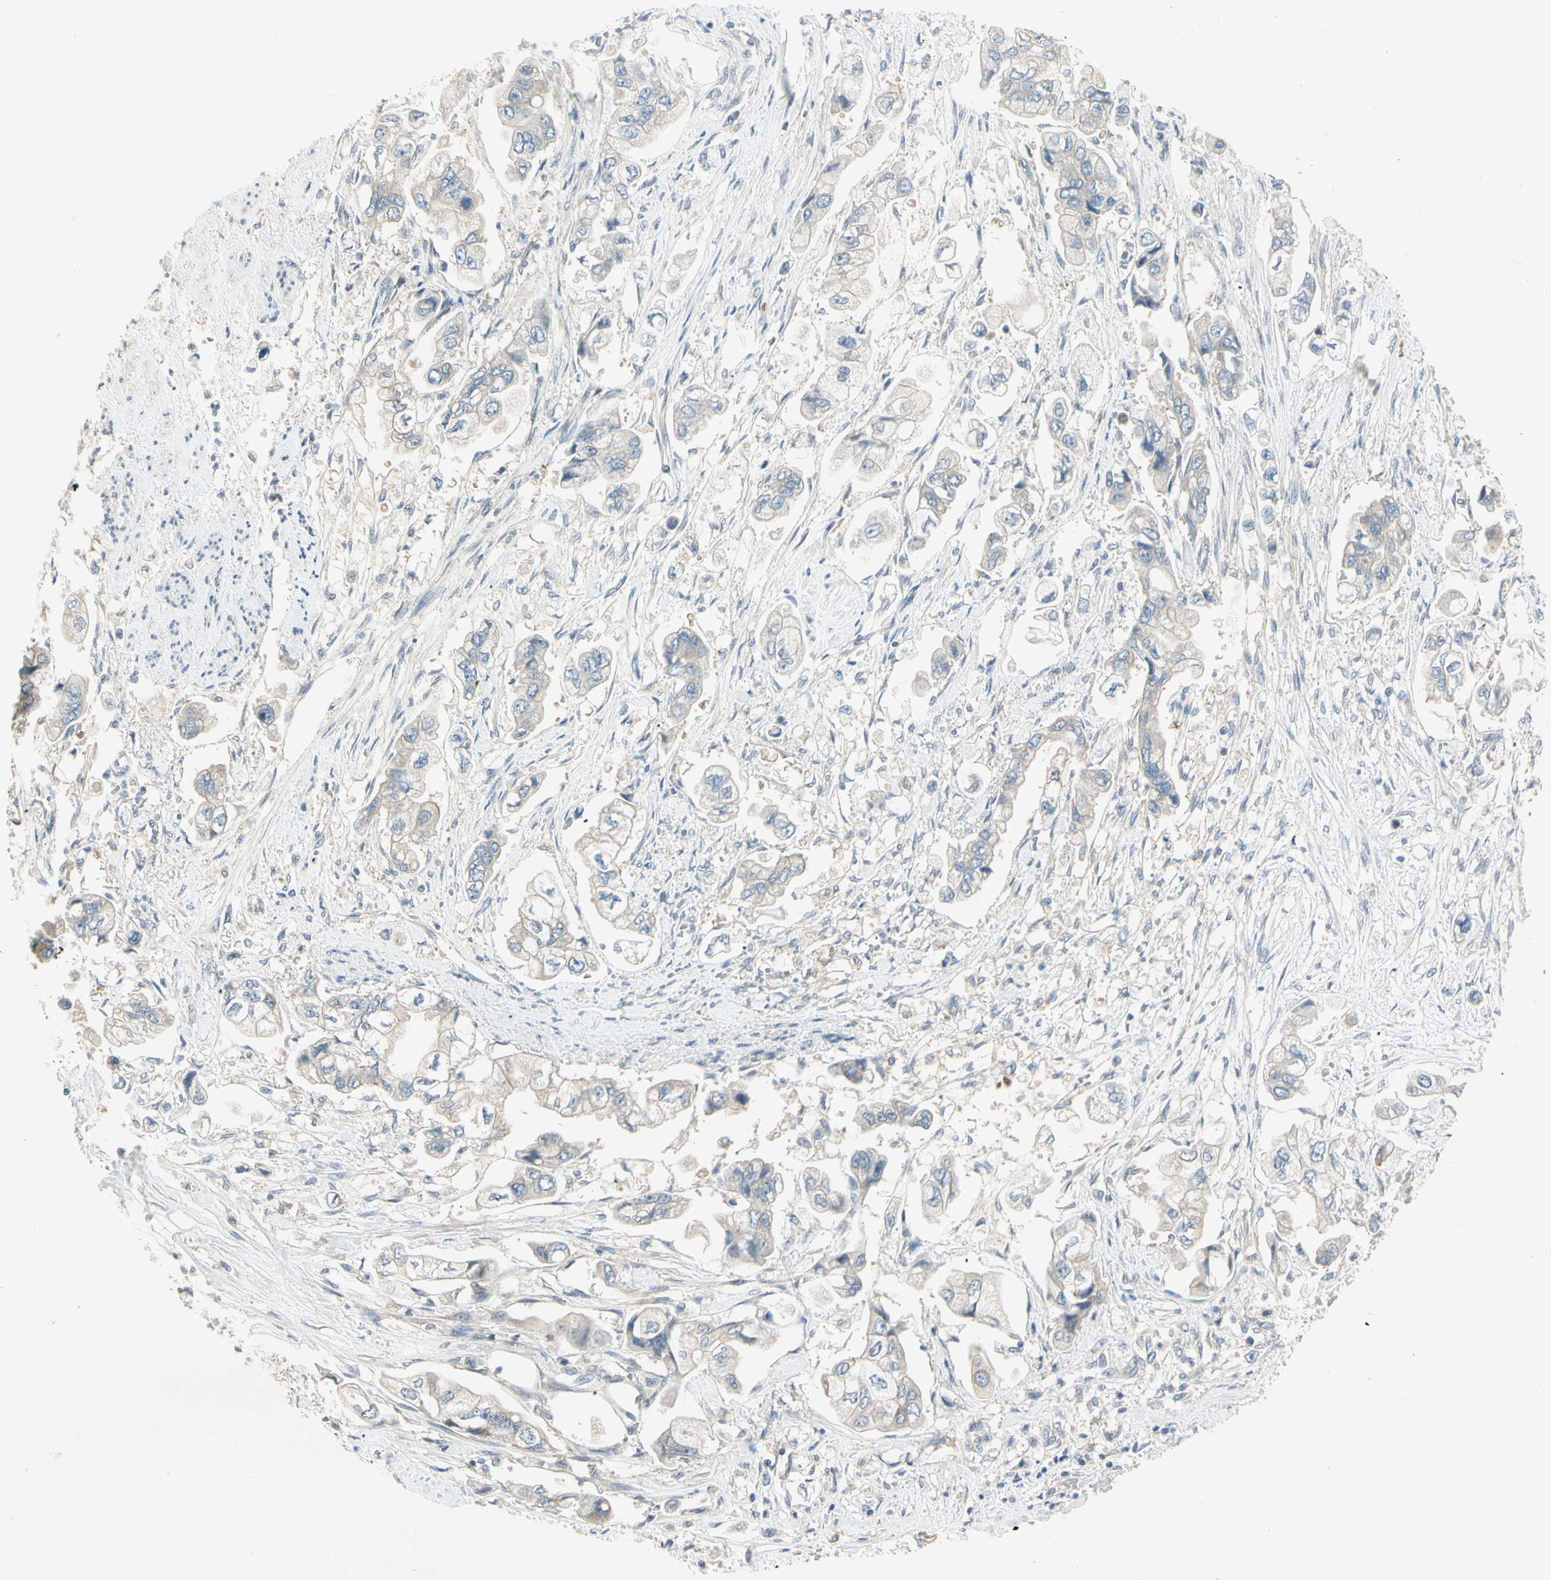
{"staining": {"intensity": "negative", "quantity": "none", "location": "none"}, "tissue": "stomach cancer", "cell_type": "Tumor cells", "image_type": "cancer", "snomed": [{"axis": "morphology", "description": "Adenocarcinoma, NOS"}, {"axis": "topography", "description": "Stomach"}], "caption": "Stomach adenocarcinoma stained for a protein using immunohistochemistry displays no positivity tumor cells.", "gene": "IL1R1", "patient": {"sex": "male", "age": 62}}